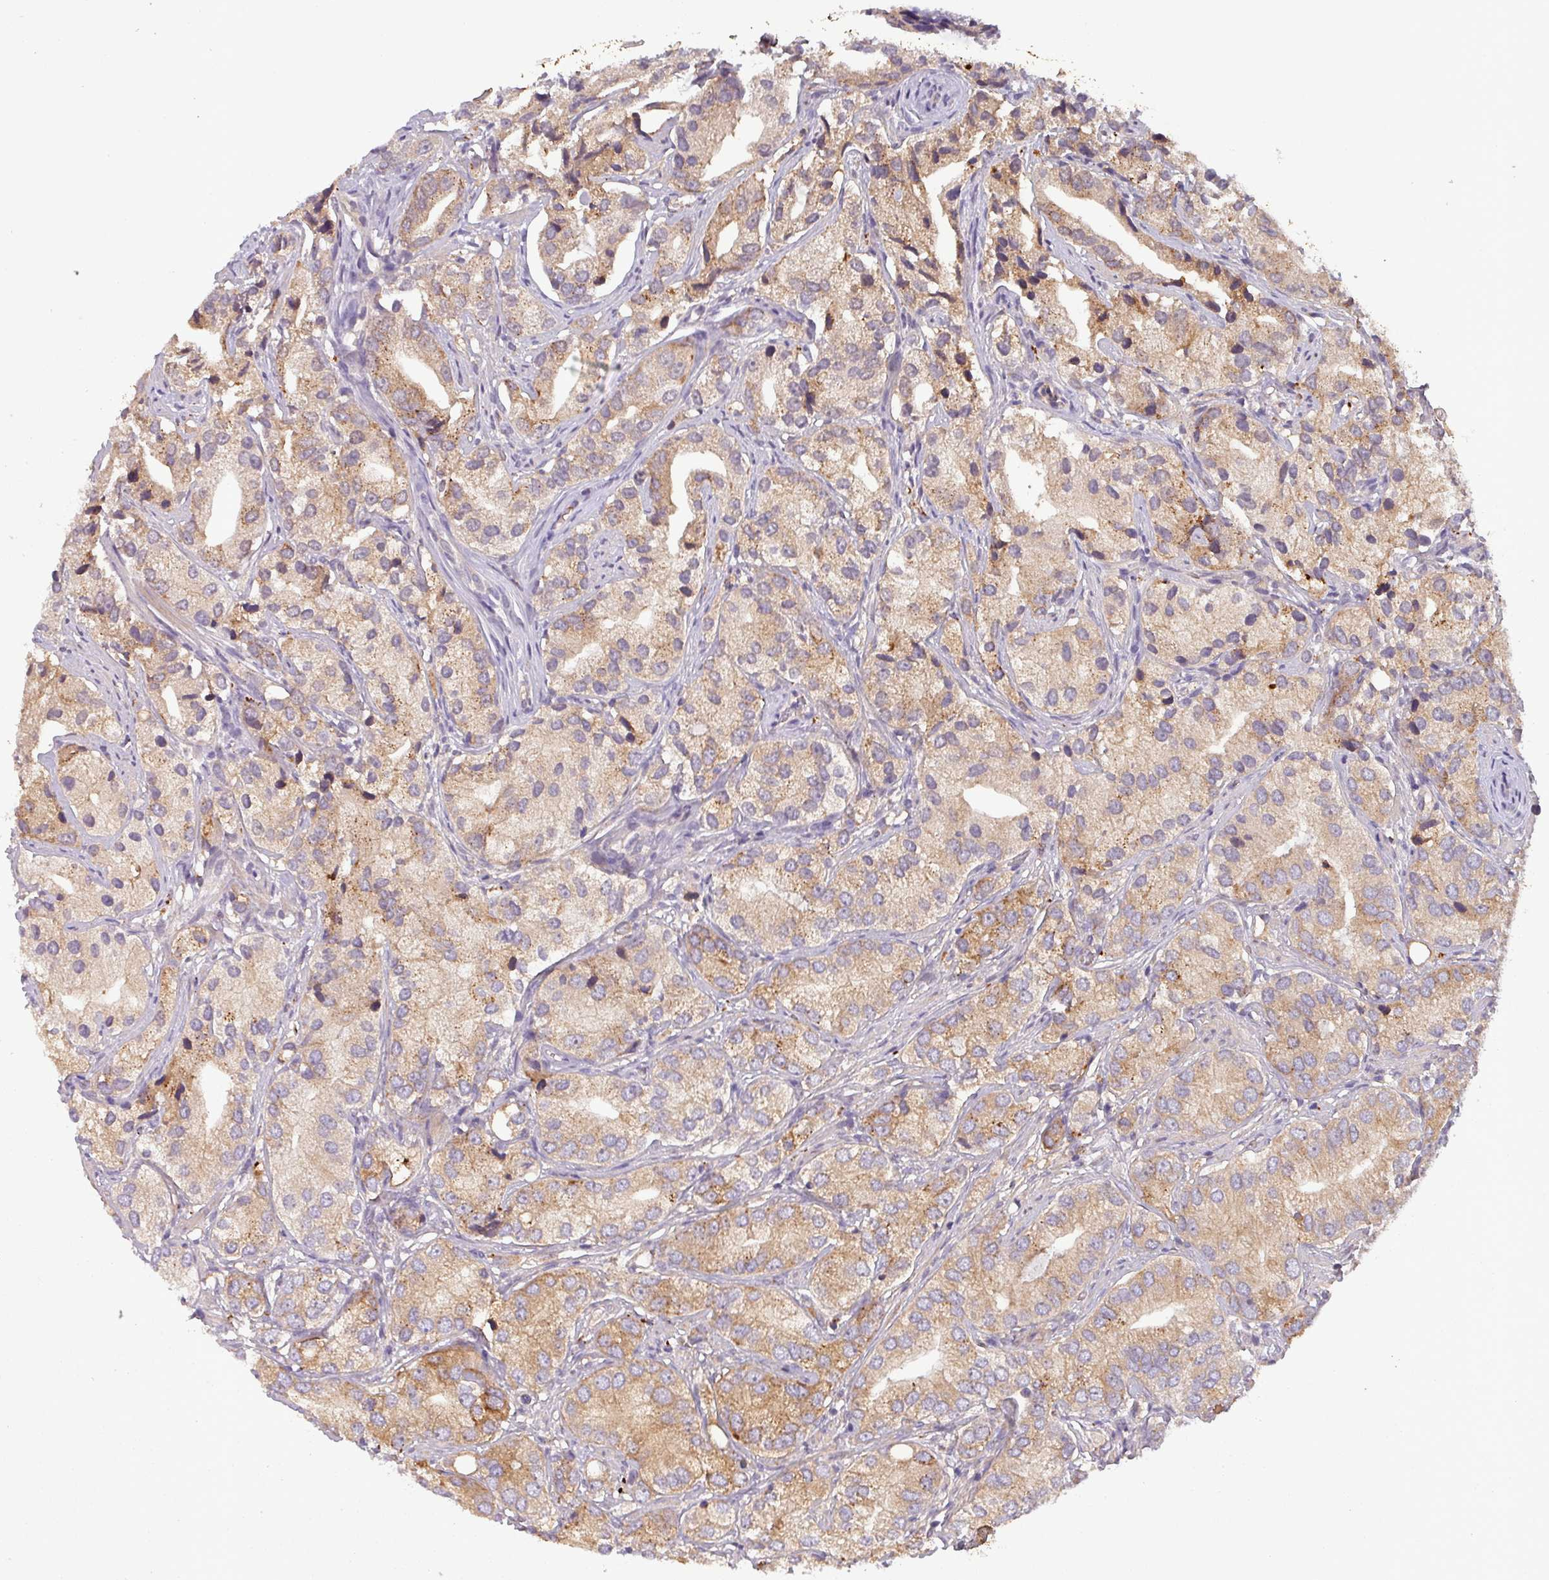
{"staining": {"intensity": "moderate", "quantity": ">75%", "location": "cytoplasmic/membranous"}, "tissue": "prostate cancer", "cell_type": "Tumor cells", "image_type": "cancer", "snomed": [{"axis": "morphology", "description": "Adenocarcinoma, High grade"}, {"axis": "topography", "description": "Prostate"}], "caption": "Prostate cancer (adenocarcinoma (high-grade)) stained with a brown dye reveals moderate cytoplasmic/membranous positive expression in about >75% of tumor cells.", "gene": "PUS1", "patient": {"sex": "male", "age": 82}}